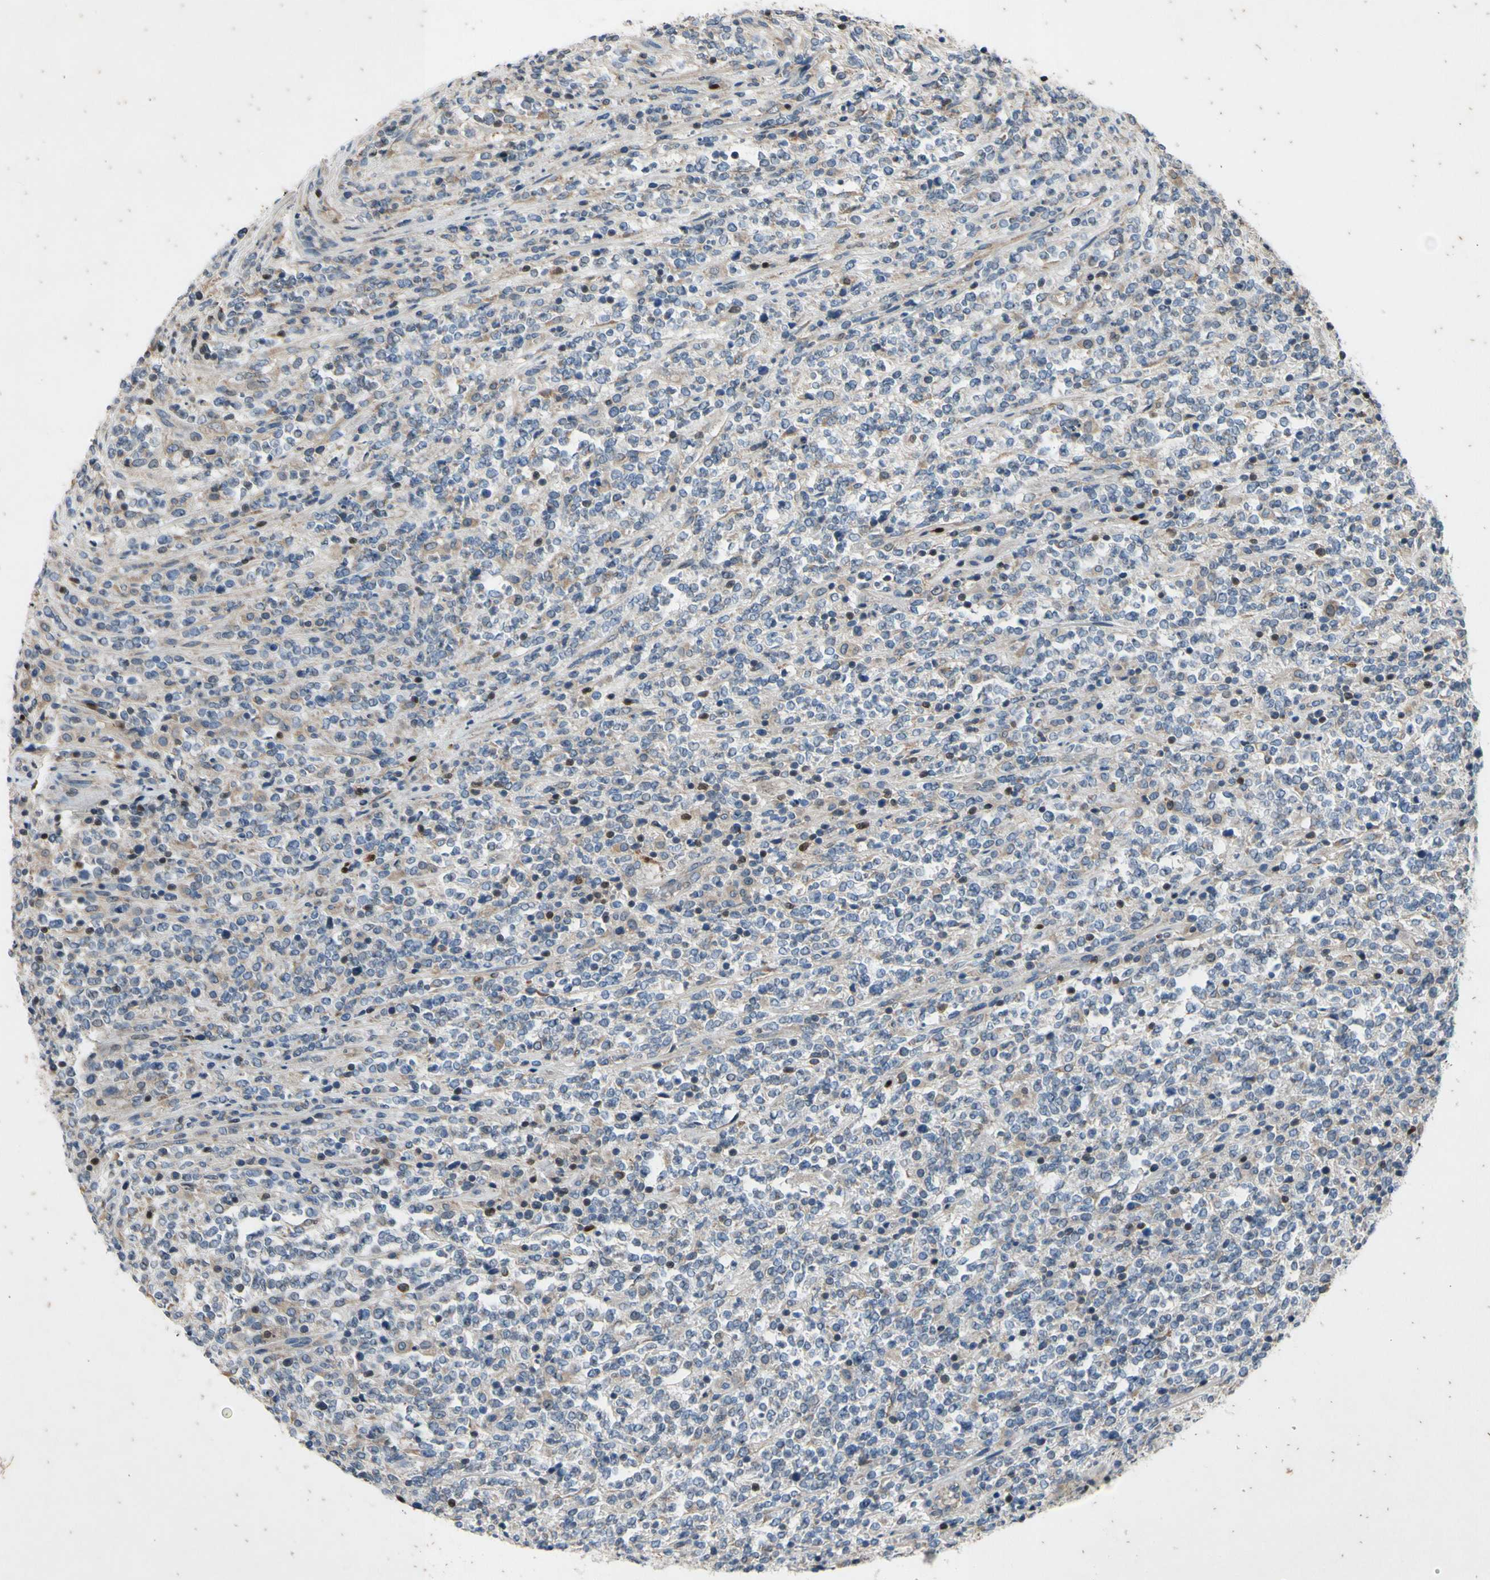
{"staining": {"intensity": "negative", "quantity": "none", "location": "none"}, "tissue": "lymphoma", "cell_type": "Tumor cells", "image_type": "cancer", "snomed": [{"axis": "morphology", "description": "Malignant lymphoma, non-Hodgkin's type, High grade"}, {"axis": "topography", "description": "Soft tissue"}], "caption": "The immunohistochemistry (IHC) micrograph has no significant expression in tumor cells of lymphoma tissue.", "gene": "TBX21", "patient": {"sex": "male", "age": 18}}